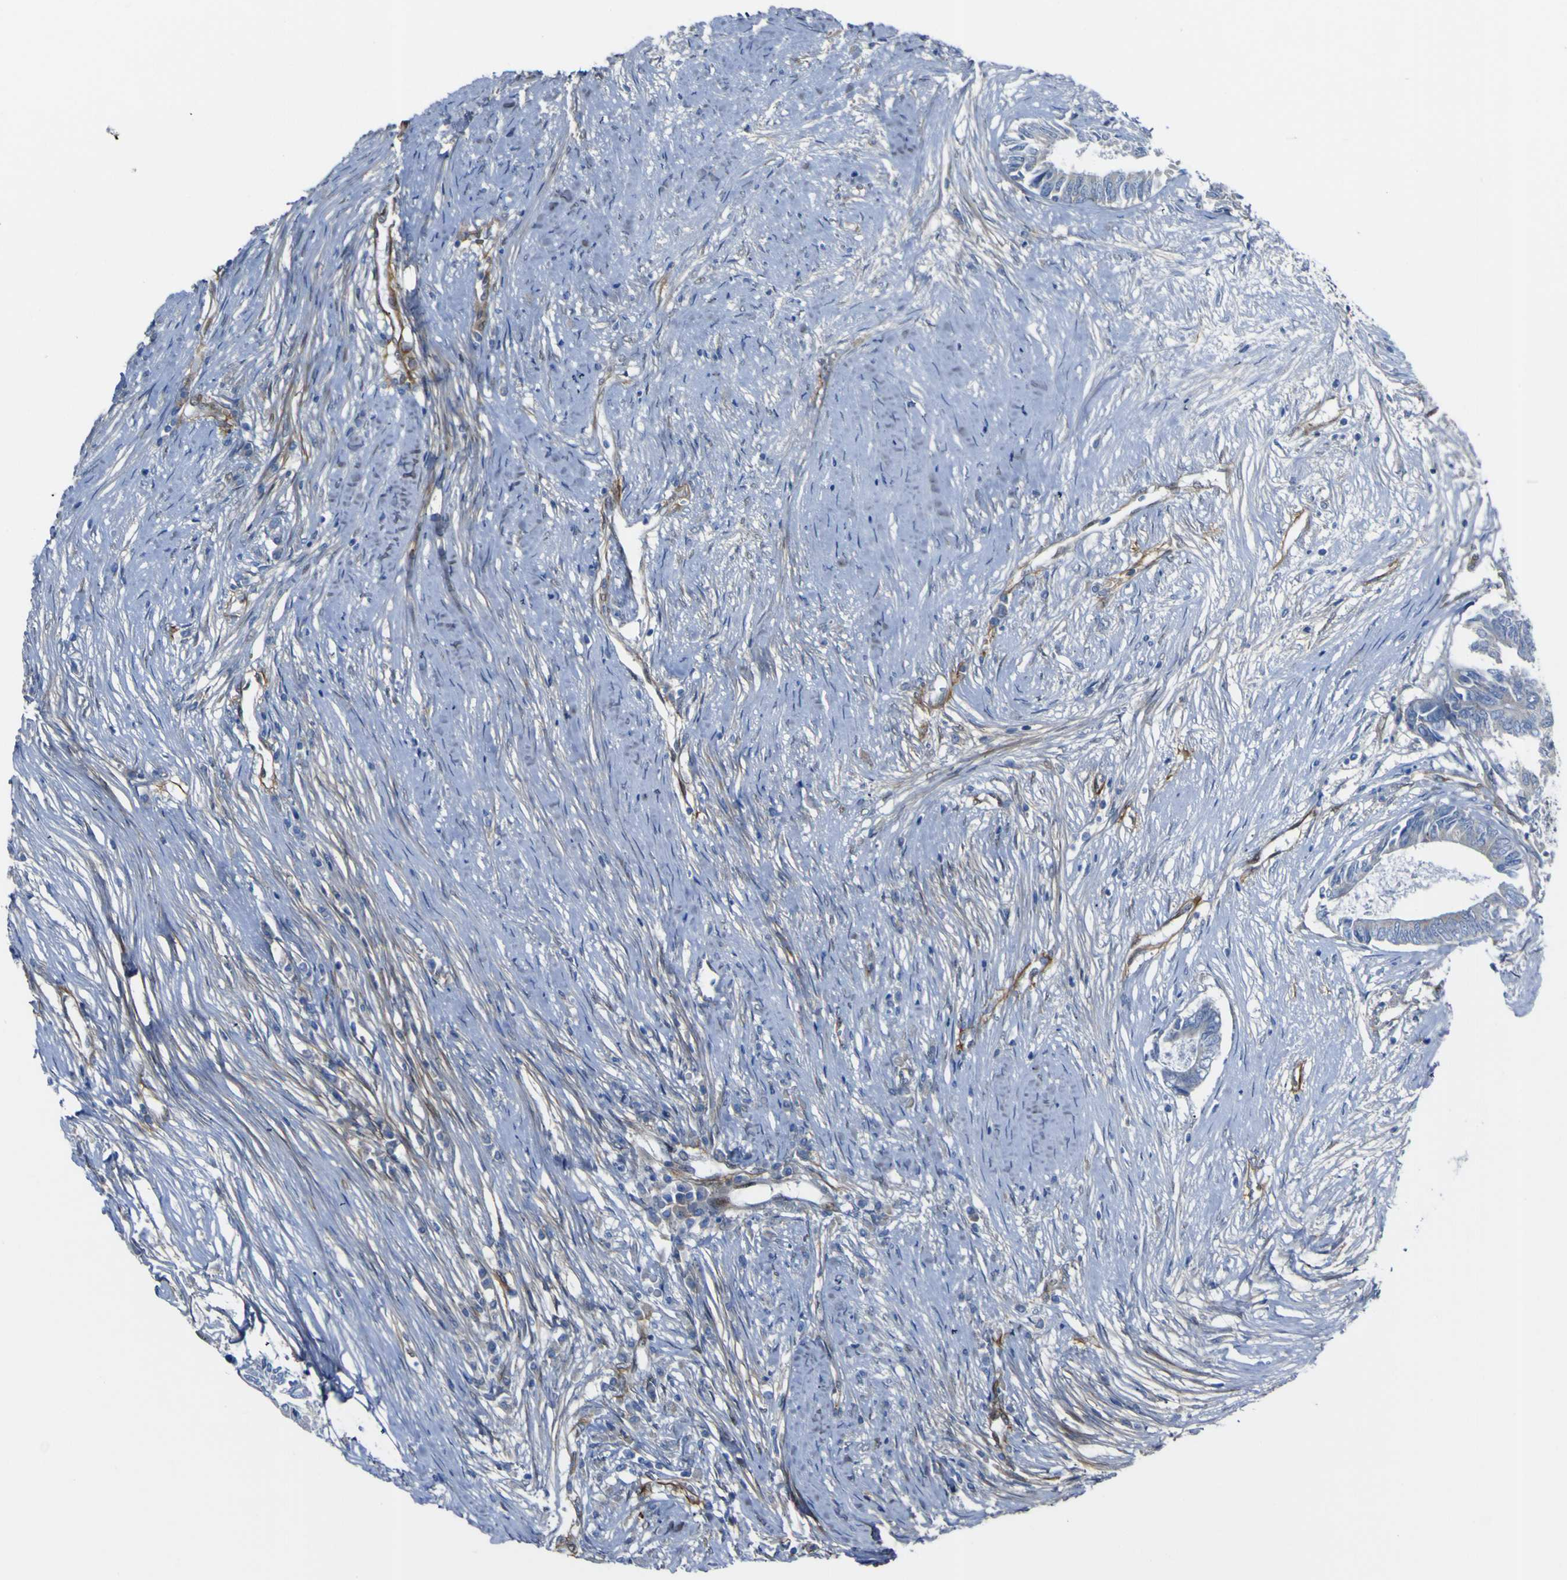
{"staining": {"intensity": "negative", "quantity": "none", "location": "none"}, "tissue": "colorectal cancer", "cell_type": "Tumor cells", "image_type": "cancer", "snomed": [{"axis": "morphology", "description": "Adenocarcinoma, NOS"}, {"axis": "topography", "description": "Rectum"}], "caption": "There is no significant expression in tumor cells of colorectal cancer (adenocarcinoma).", "gene": "LRRN1", "patient": {"sex": "male", "age": 63}}